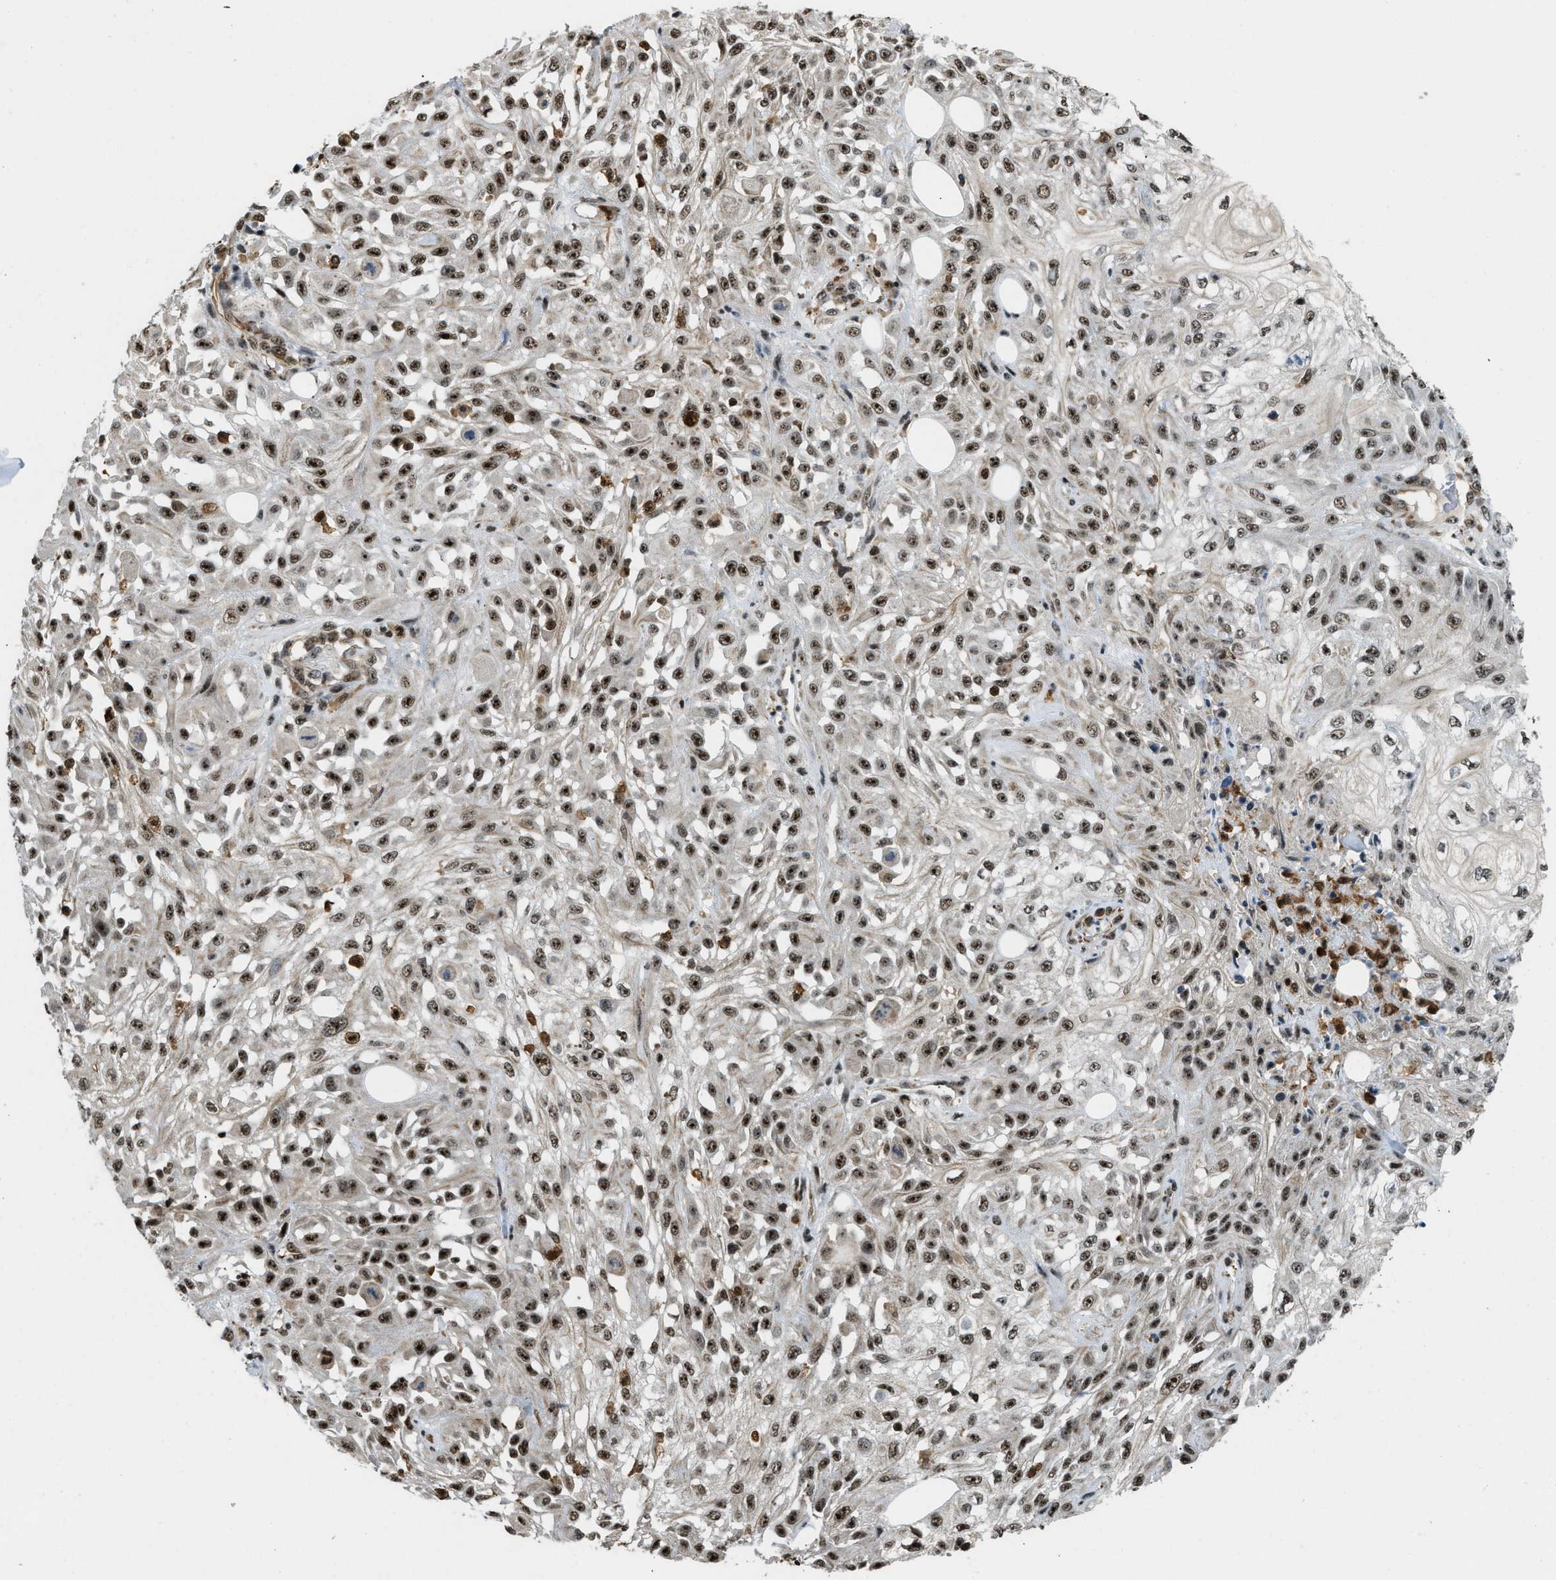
{"staining": {"intensity": "strong", "quantity": ">75%", "location": "nuclear"}, "tissue": "skin cancer", "cell_type": "Tumor cells", "image_type": "cancer", "snomed": [{"axis": "morphology", "description": "Squamous cell carcinoma, NOS"}, {"axis": "morphology", "description": "Squamous cell carcinoma, metastatic, NOS"}, {"axis": "topography", "description": "Skin"}, {"axis": "topography", "description": "Lymph node"}], "caption": "About >75% of tumor cells in human skin squamous cell carcinoma exhibit strong nuclear protein positivity as visualized by brown immunohistochemical staining.", "gene": "E2F1", "patient": {"sex": "male", "age": 75}}